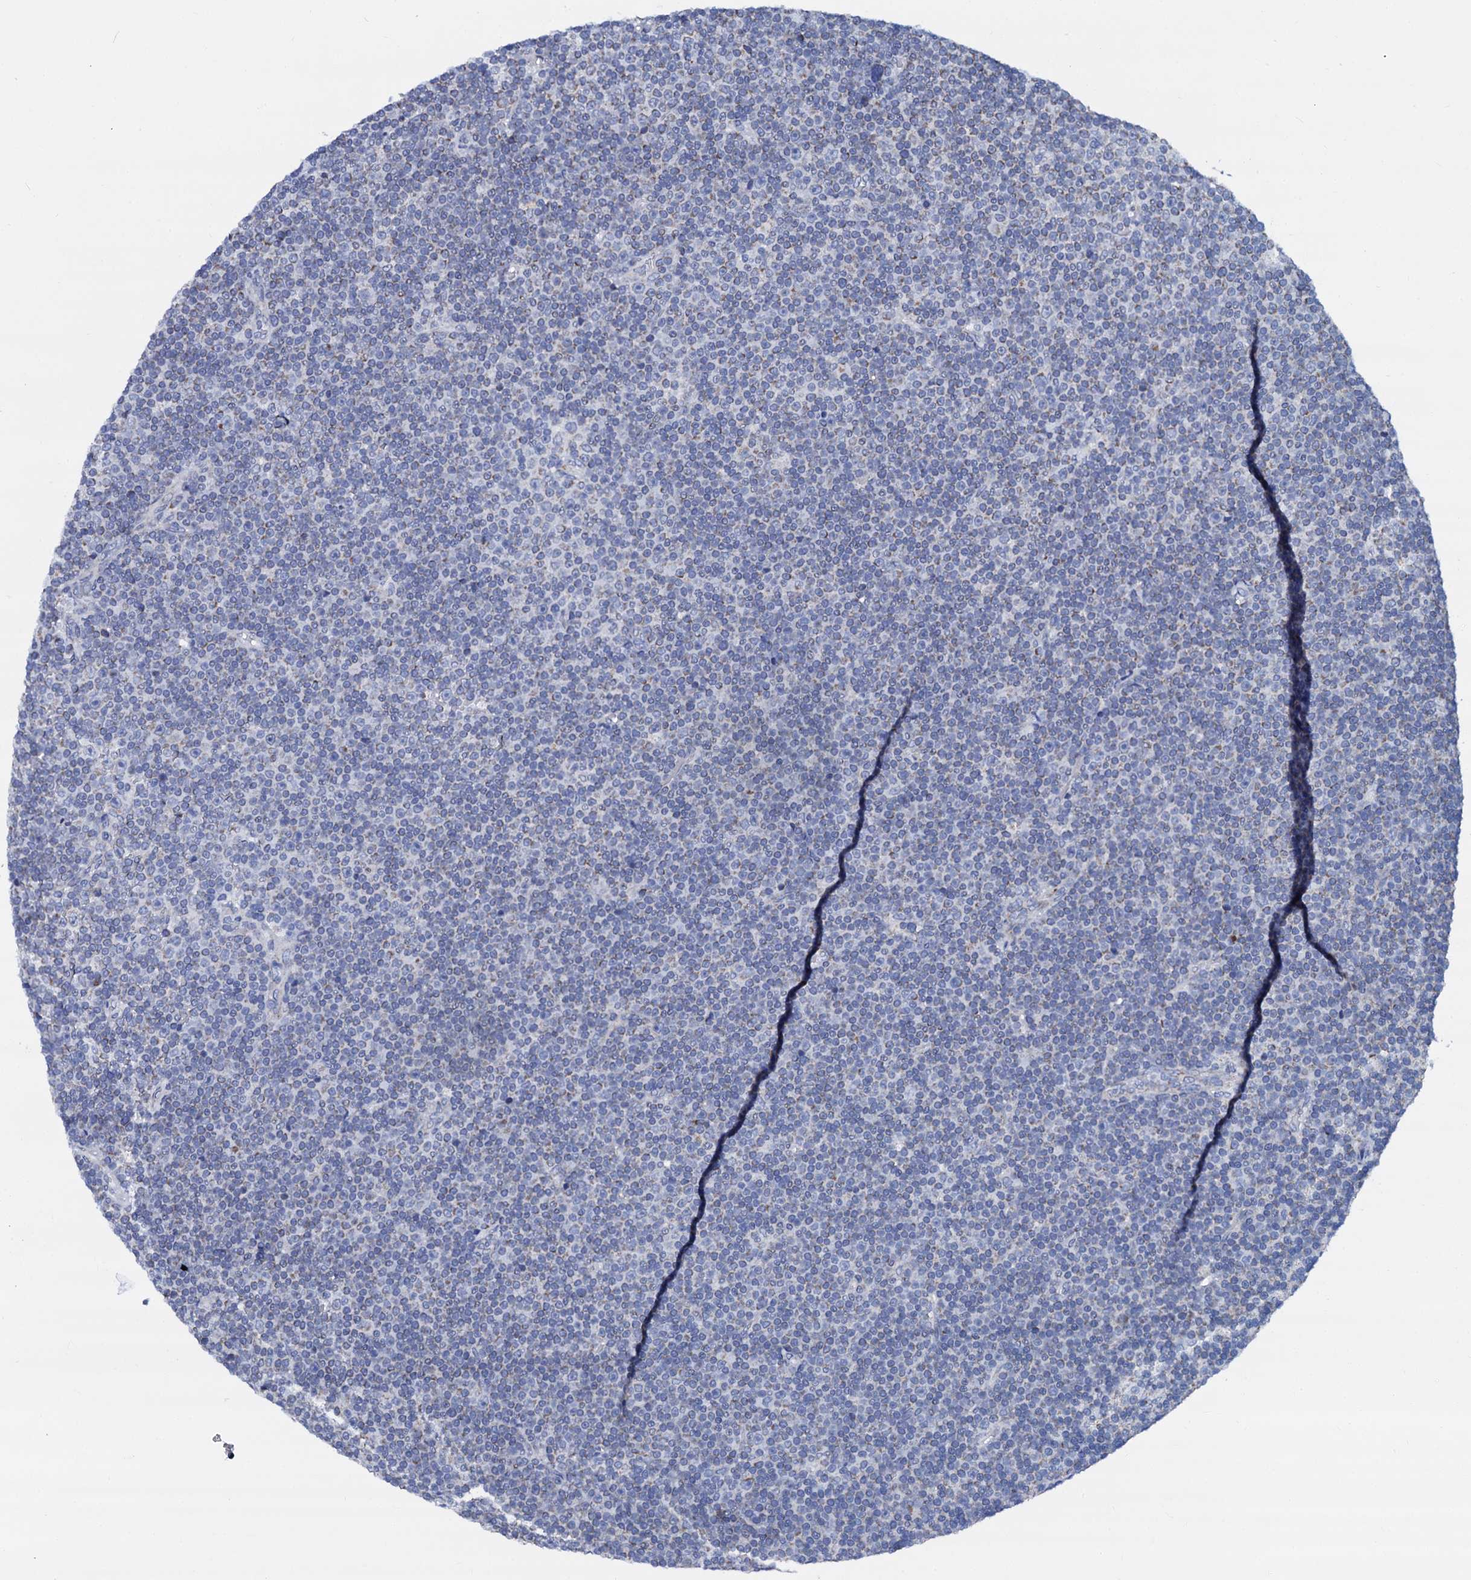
{"staining": {"intensity": "negative", "quantity": "none", "location": "none"}, "tissue": "lymphoma", "cell_type": "Tumor cells", "image_type": "cancer", "snomed": [{"axis": "morphology", "description": "Malignant lymphoma, non-Hodgkin's type, Low grade"}, {"axis": "topography", "description": "Lymph node"}], "caption": "This is an IHC photomicrograph of low-grade malignant lymphoma, non-Hodgkin's type. There is no staining in tumor cells.", "gene": "SLC37A4", "patient": {"sex": "female", "age": 67}}